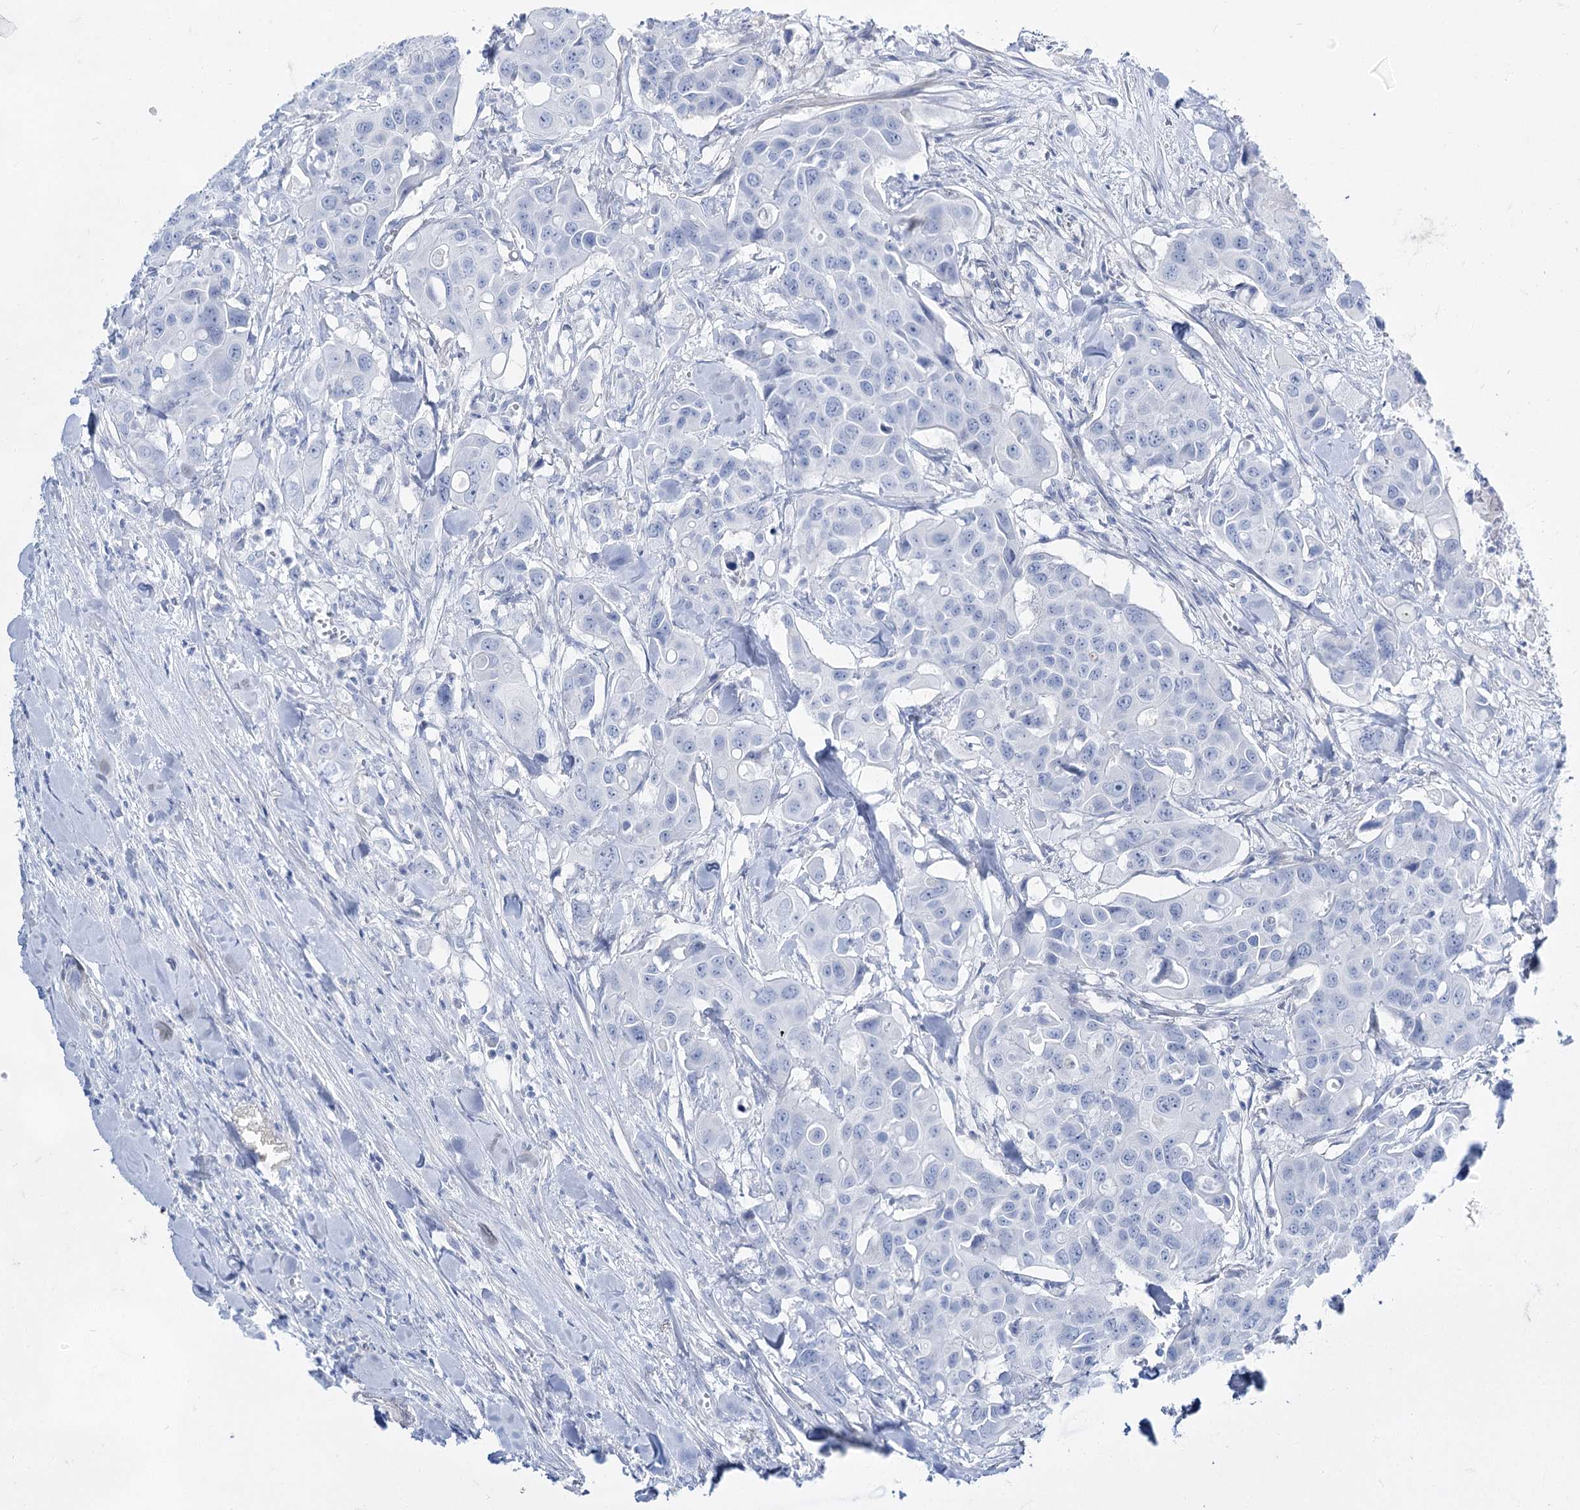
{"staining": {"intensity": "negative", "quantity": "none", "location": "none"}, "tissue": "colorectal cancer", "cell_type": "Tumor cells", "image_type": "cancer", "snomed": [{"axis": "morphology", "description": "Adenocarcinoma, NOS"}, {"axis": "topography", "description": "Colon"}], "caption": "The histopathology image displays no significant expression in tumor cells of adenocarcinoma (colorectal).", "gene": "ACRV1", "patient": {"sex": "male", "age": 77}}